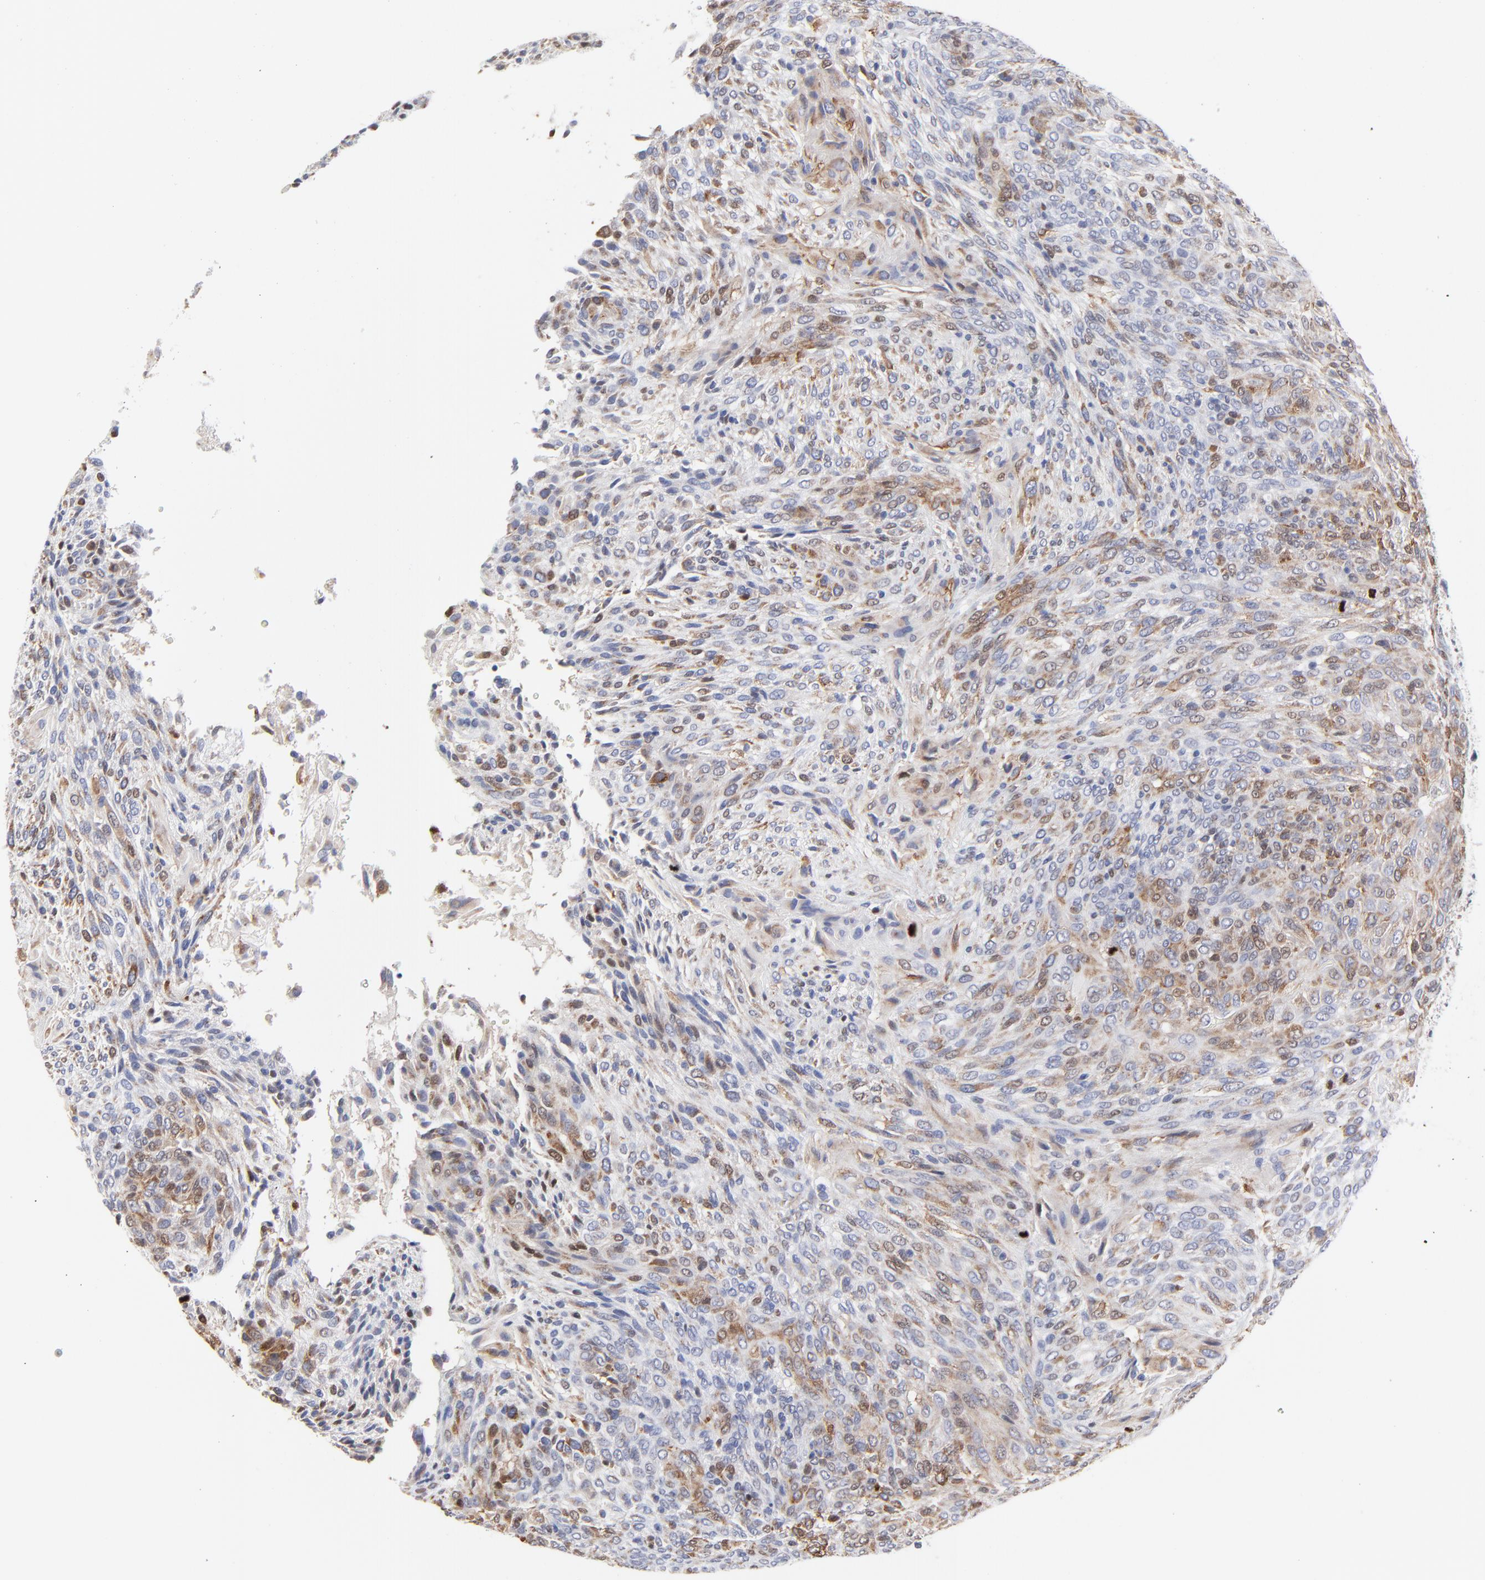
{"staining": {"intensity": "moderate", "quantity": "25%-75%", "location": "cytoplasmic/membranous,nuclear"}, "tissue": "glioma", "cell_type": "Tumor cells", "image_type": "cancer", "snomed": [{"axis": "morphology", "description": "Glioma, malignant, High grade"}, {"axis": "topography", "description": "Brain"}], "caption": "Protein staining of high-grade glioma (malignant) tissue exhibits moderate cytoplasmic/membranous and nuclear staining in about 25%-75% of tumor cells.", "gene": "NCAPH", "patient": {"sex": "female", "age": 50}}